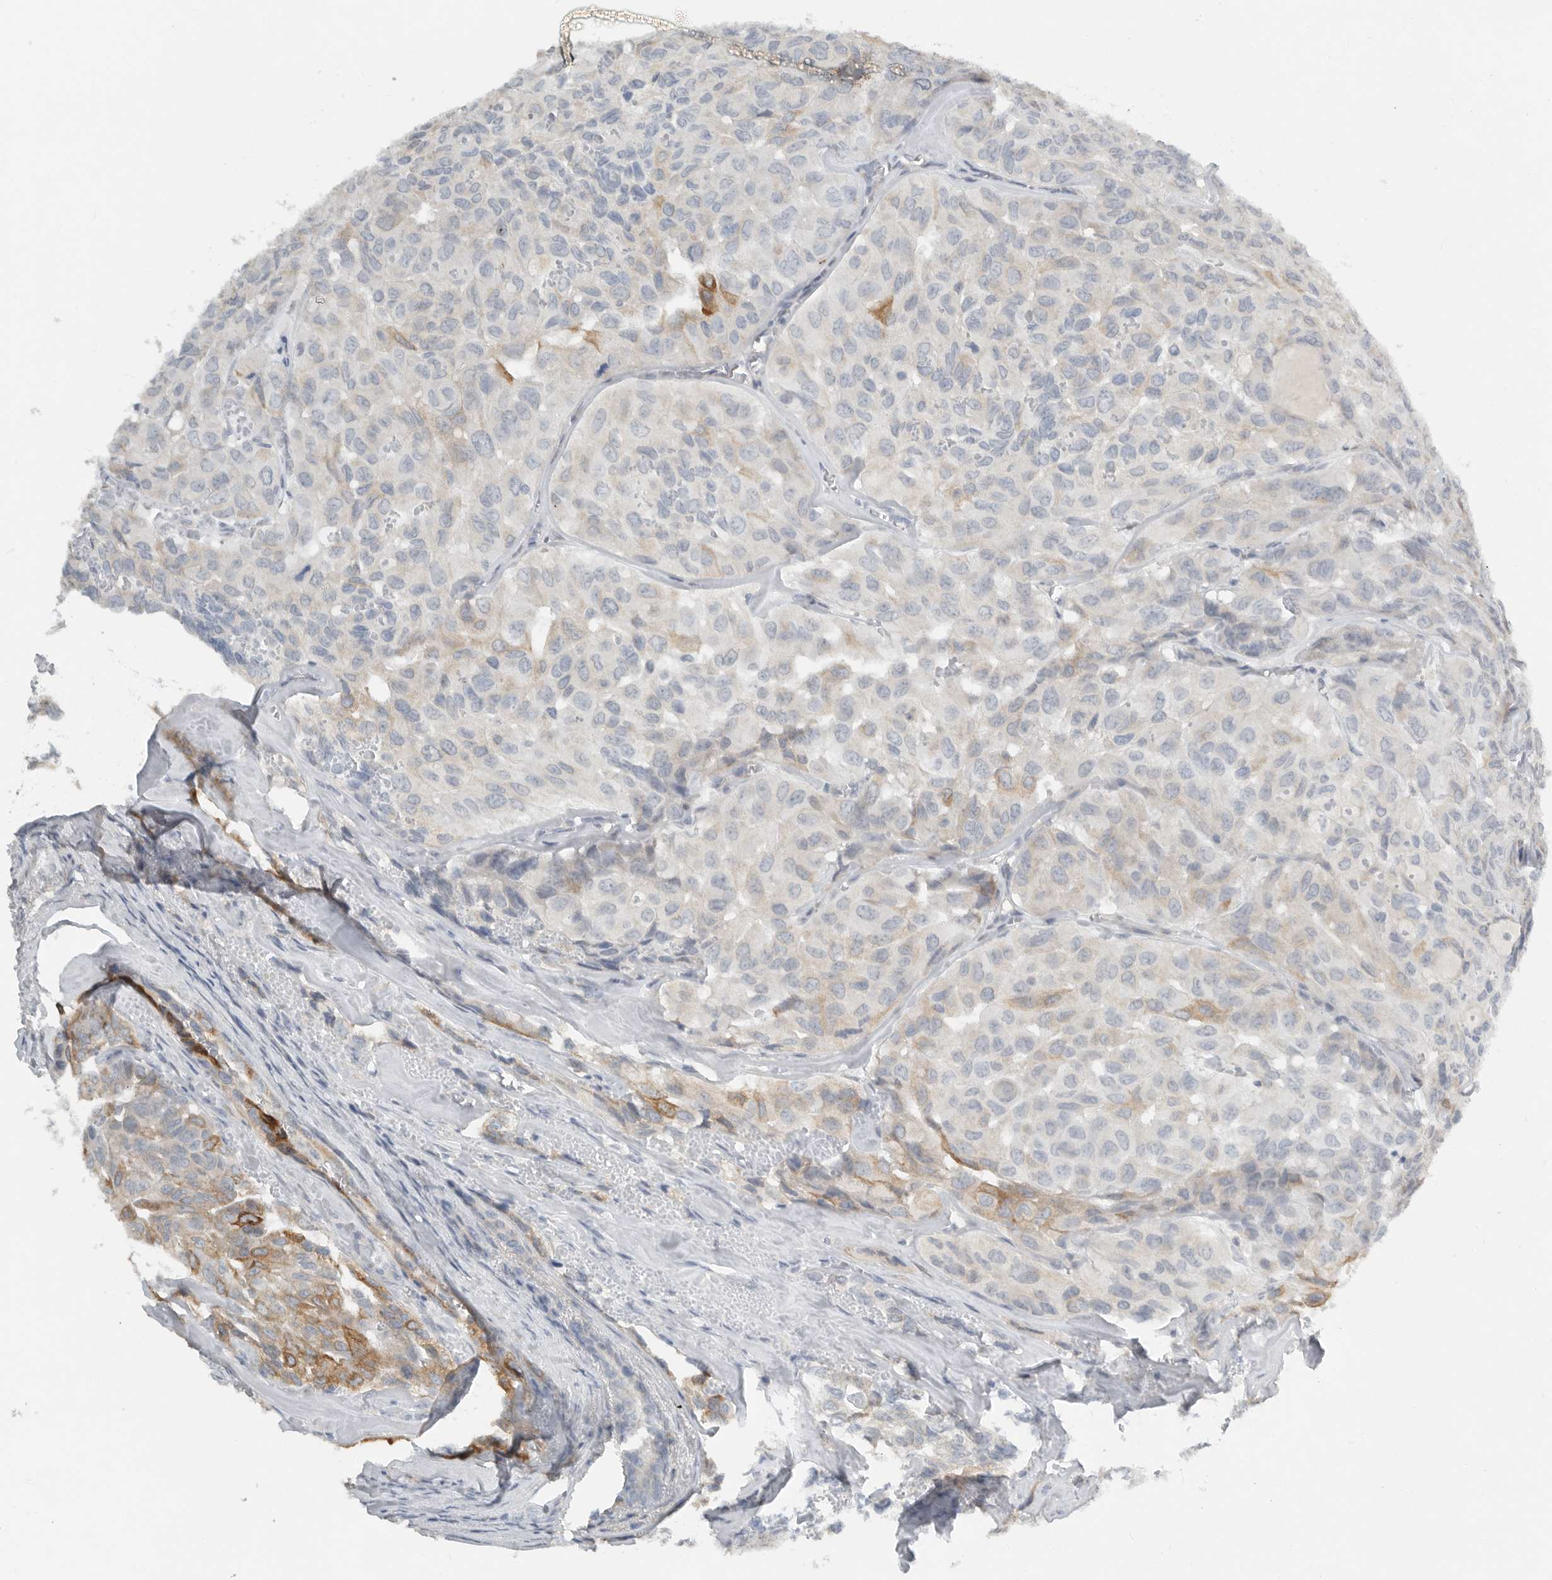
{"staining": {"intensity": "weak", "quantity": "<25%", "location": "cytoplasmic/membranous"}, "tissue": "head and neck cancer", "cell_type": "Tumor cells", "image_type": "cancer", "snomed": [{"axis": "morphology", "description": "Adenocarcinoma, NOS"}, {"axis": "topography", "description": "Salivary gland, NOS"}, {"axis": "topography", "description": "Head-Neck"}], "caption": "Head and neck cancer (adenocarcinoma) stained for a protein using immunohistochemistry displays no staining tumor cells.", "gene": "PAM", "patient": {"sex": "female", "age": 76}}